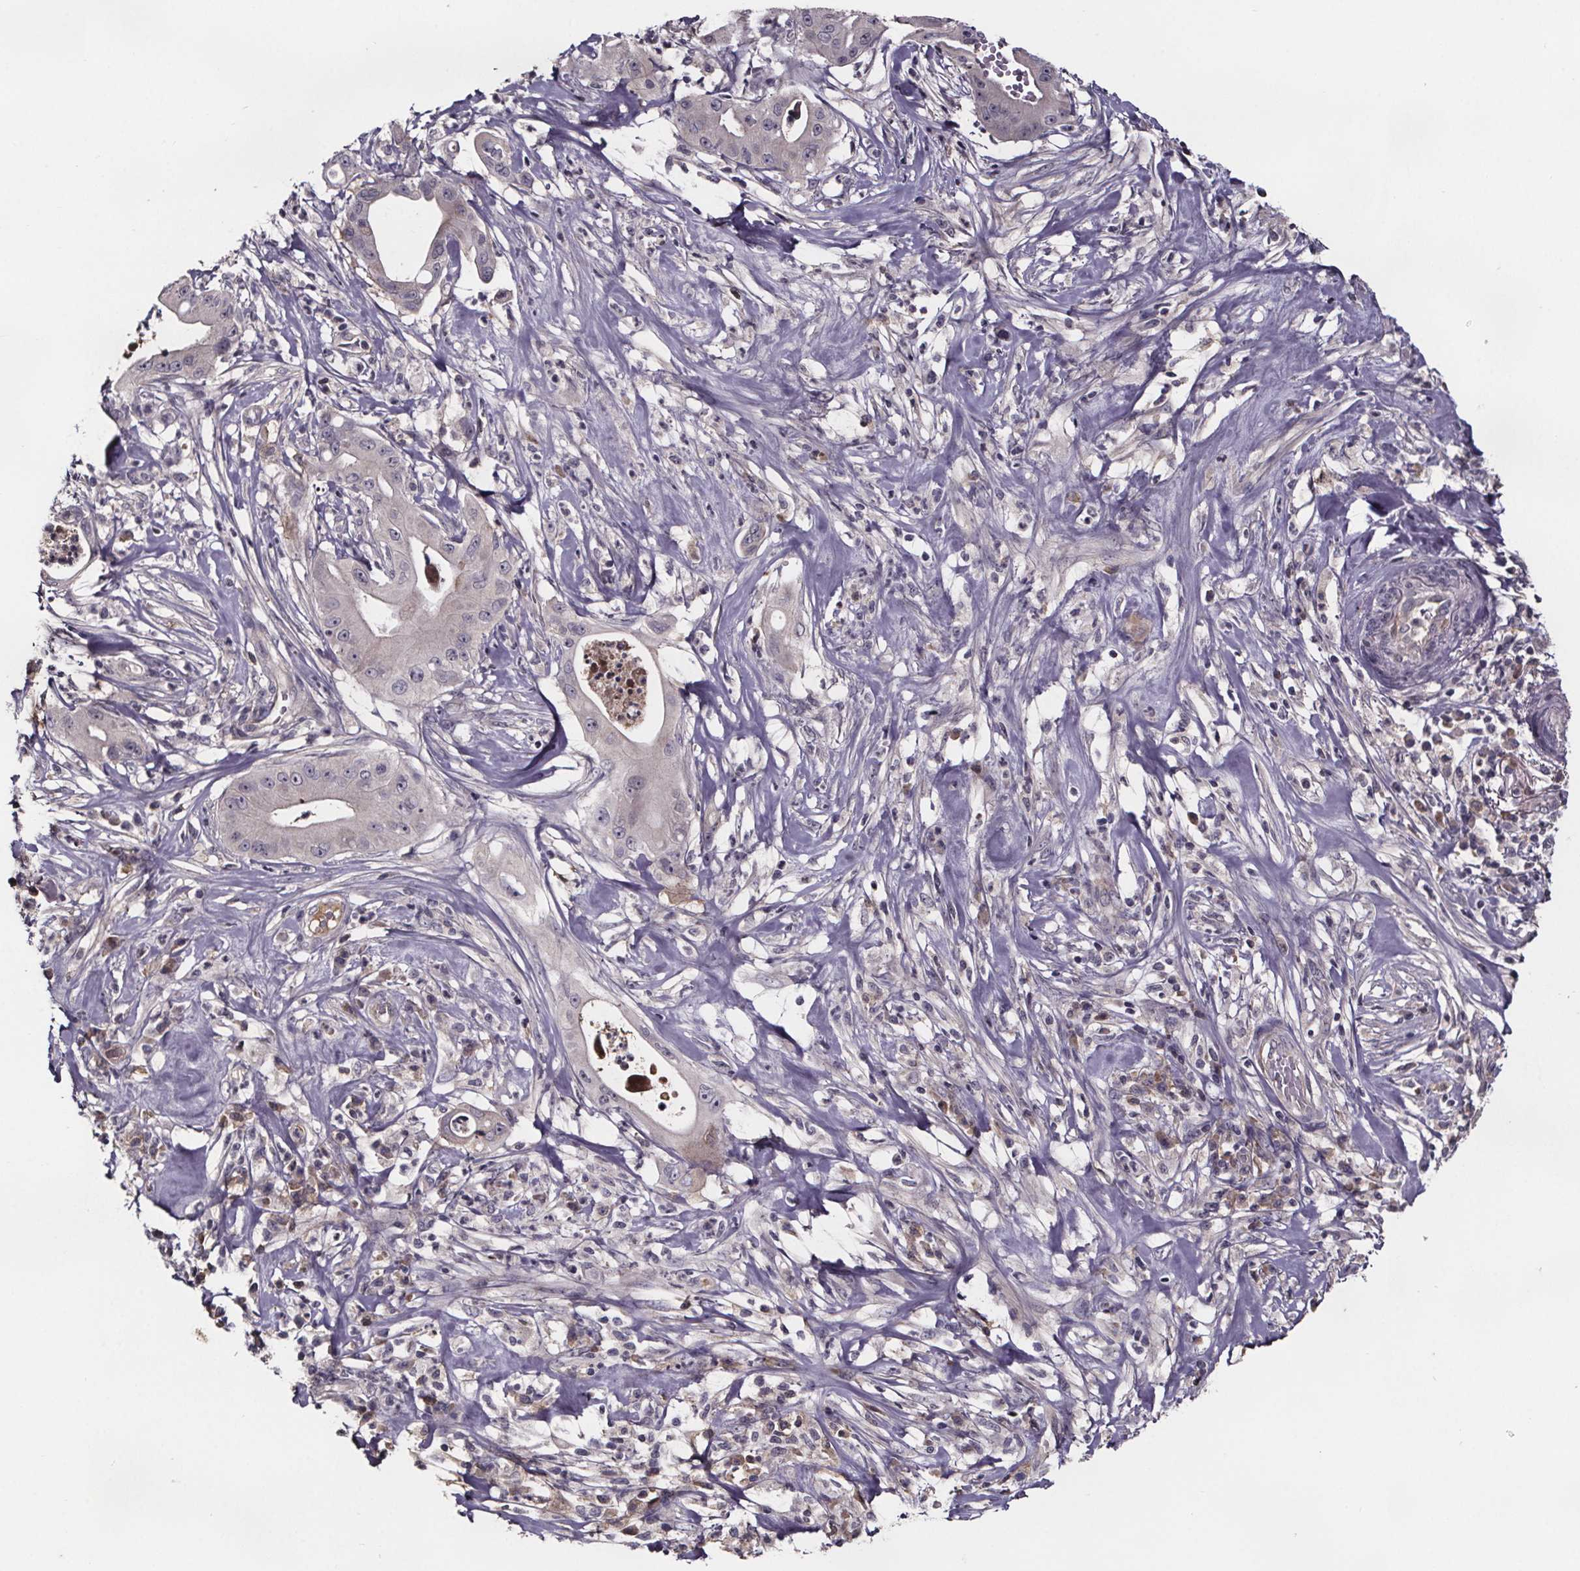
{"staining": {"intensity": "weak", "quantity": "<25%", "location": "cytoplasmic/membranous,nuclear"}, "tissue": "pancreatic cancer", "cell_type": "Tumor cells", "image_type": "cancer", "snomed": [{"axis": "morphology", "description": "Adenocarcinoma, NOS"}, {"axis": "topography", "description": "Pancreas"}], "caption": "A micrograph of pancreatic cancer stained for a protein exhibits no brown staining in tumor cells.", "gene": "NPHP4", "patient": {"sex": "male", "age": 71}}